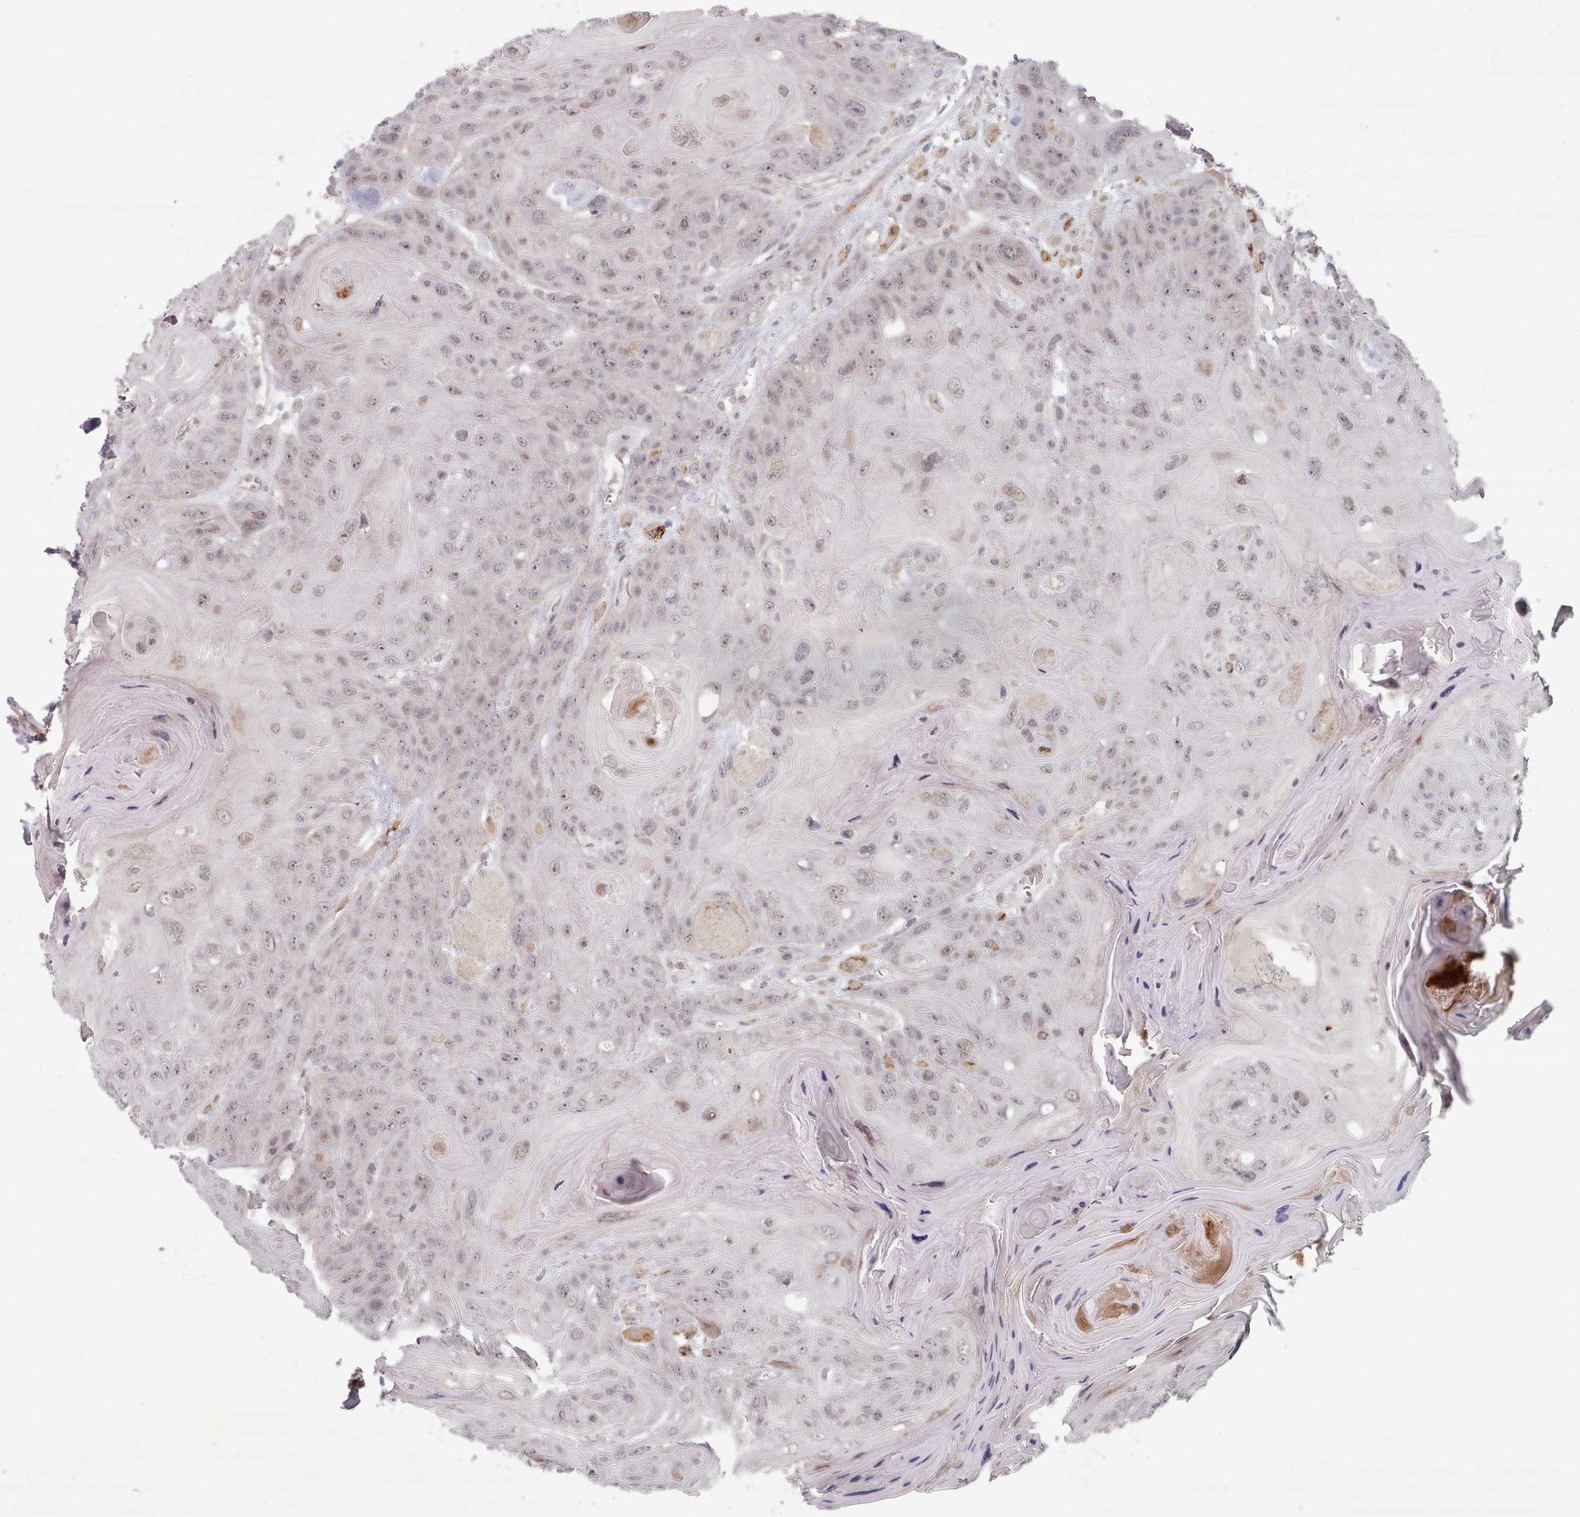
{"staining": {"intensity": "weak", "quantity": ">75%", "location": "nuclear"}, "tissue": "head and neck cancer", "cell_type": "Tumor cells", "image_type": "cancer", "snomed": [{"axis": "morphology", "description": "Squamous cell carcinoma, NOS"}, {"axis": "topography", "description": "Head-Neck"}], "caption": "Immunohistochemistry histopathology image of neoplastic tissue: head and neck cancer (squamous cell carcinoma) stained using immunohistochemistry (IHC) exhibits low levels of weak protein expression localized specifically in the nuclear of tumor cells, appearing as a nuclear brown color.", "gene": "CPSF4", "patient": {"sex": "female", "age": 59}}